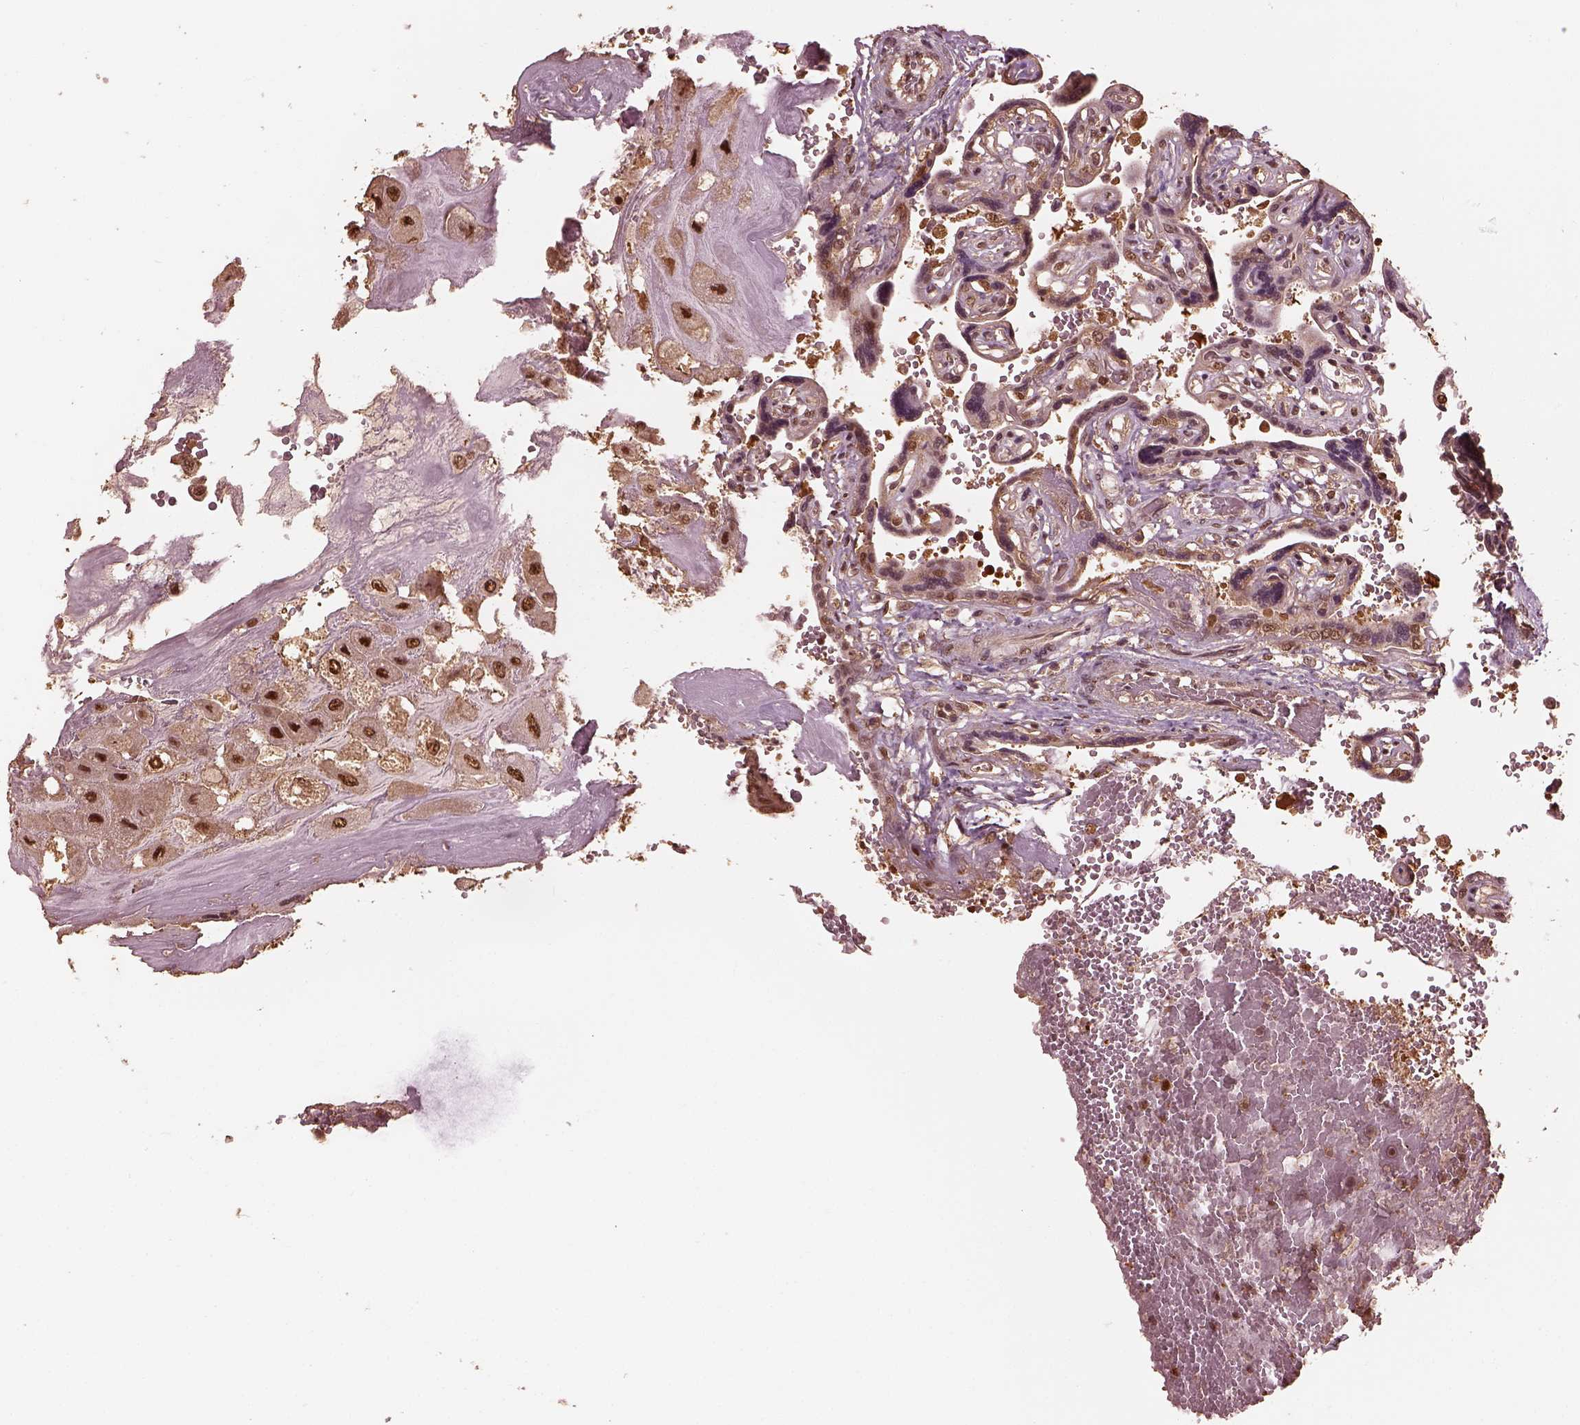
{"staining": {"intensity": "strong", "quantity": "25%-75%", "location": "nuclear"}, "tissue": "placenta", "cell_type": "Decidual cells", "image_type": "normal", "snomed": [{"axis": "morphology", "description": "Normal tissue, NOS"}, {"axis": "topography", "description": "Placenta"}], "caption": "Placenta was stained to show a protein in brown. There is high levels of strong nuclear expression in approximately 25%-75% of decidual cells. The staining was performed using DAB, with brown indicating positive protein expression. Nuclei are stained blue with hematoxylin.", "gene": "PSMC5", "patient": {"sex": "female", "age": 32}}